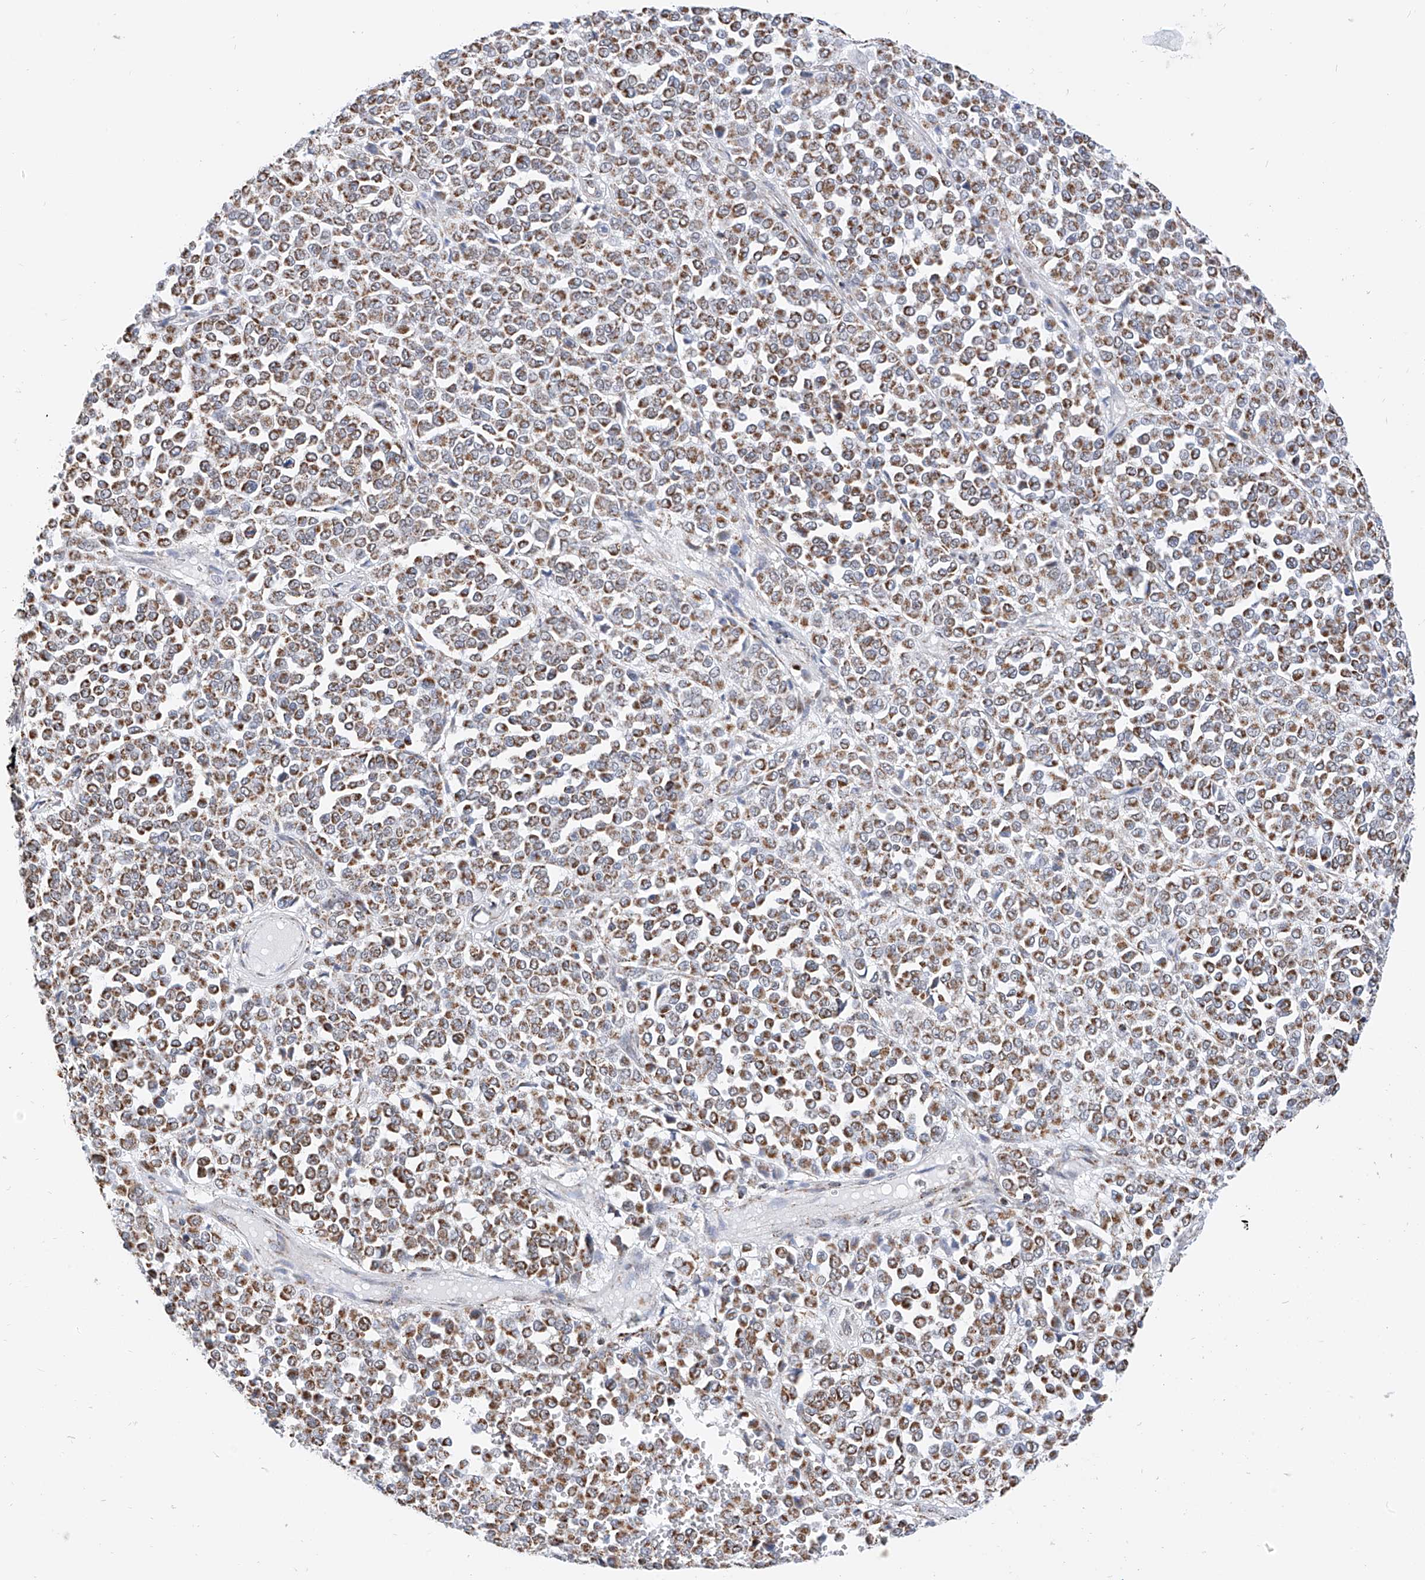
{"staining": {"intensity": "moderate", "quantity": ">75%", "location": "cytoplasmic/membranous"}, "tissue": "melanoma", "cell_type": "Tumor cells", "image_type": "cancer", "snomed": [{"axis": "morphology", "description": "Malignant melanoma, Metastatic site"}, {"axis": "topography", "description": "Pancreas"}], "caption": "A brown stain highlights moderate cytoplasmic/membranous staining of a protein in malignant melanoma (metastatic site) tumor cells.", "gene": "NALCN", "patient": {"sex": "female", "age": 30}}